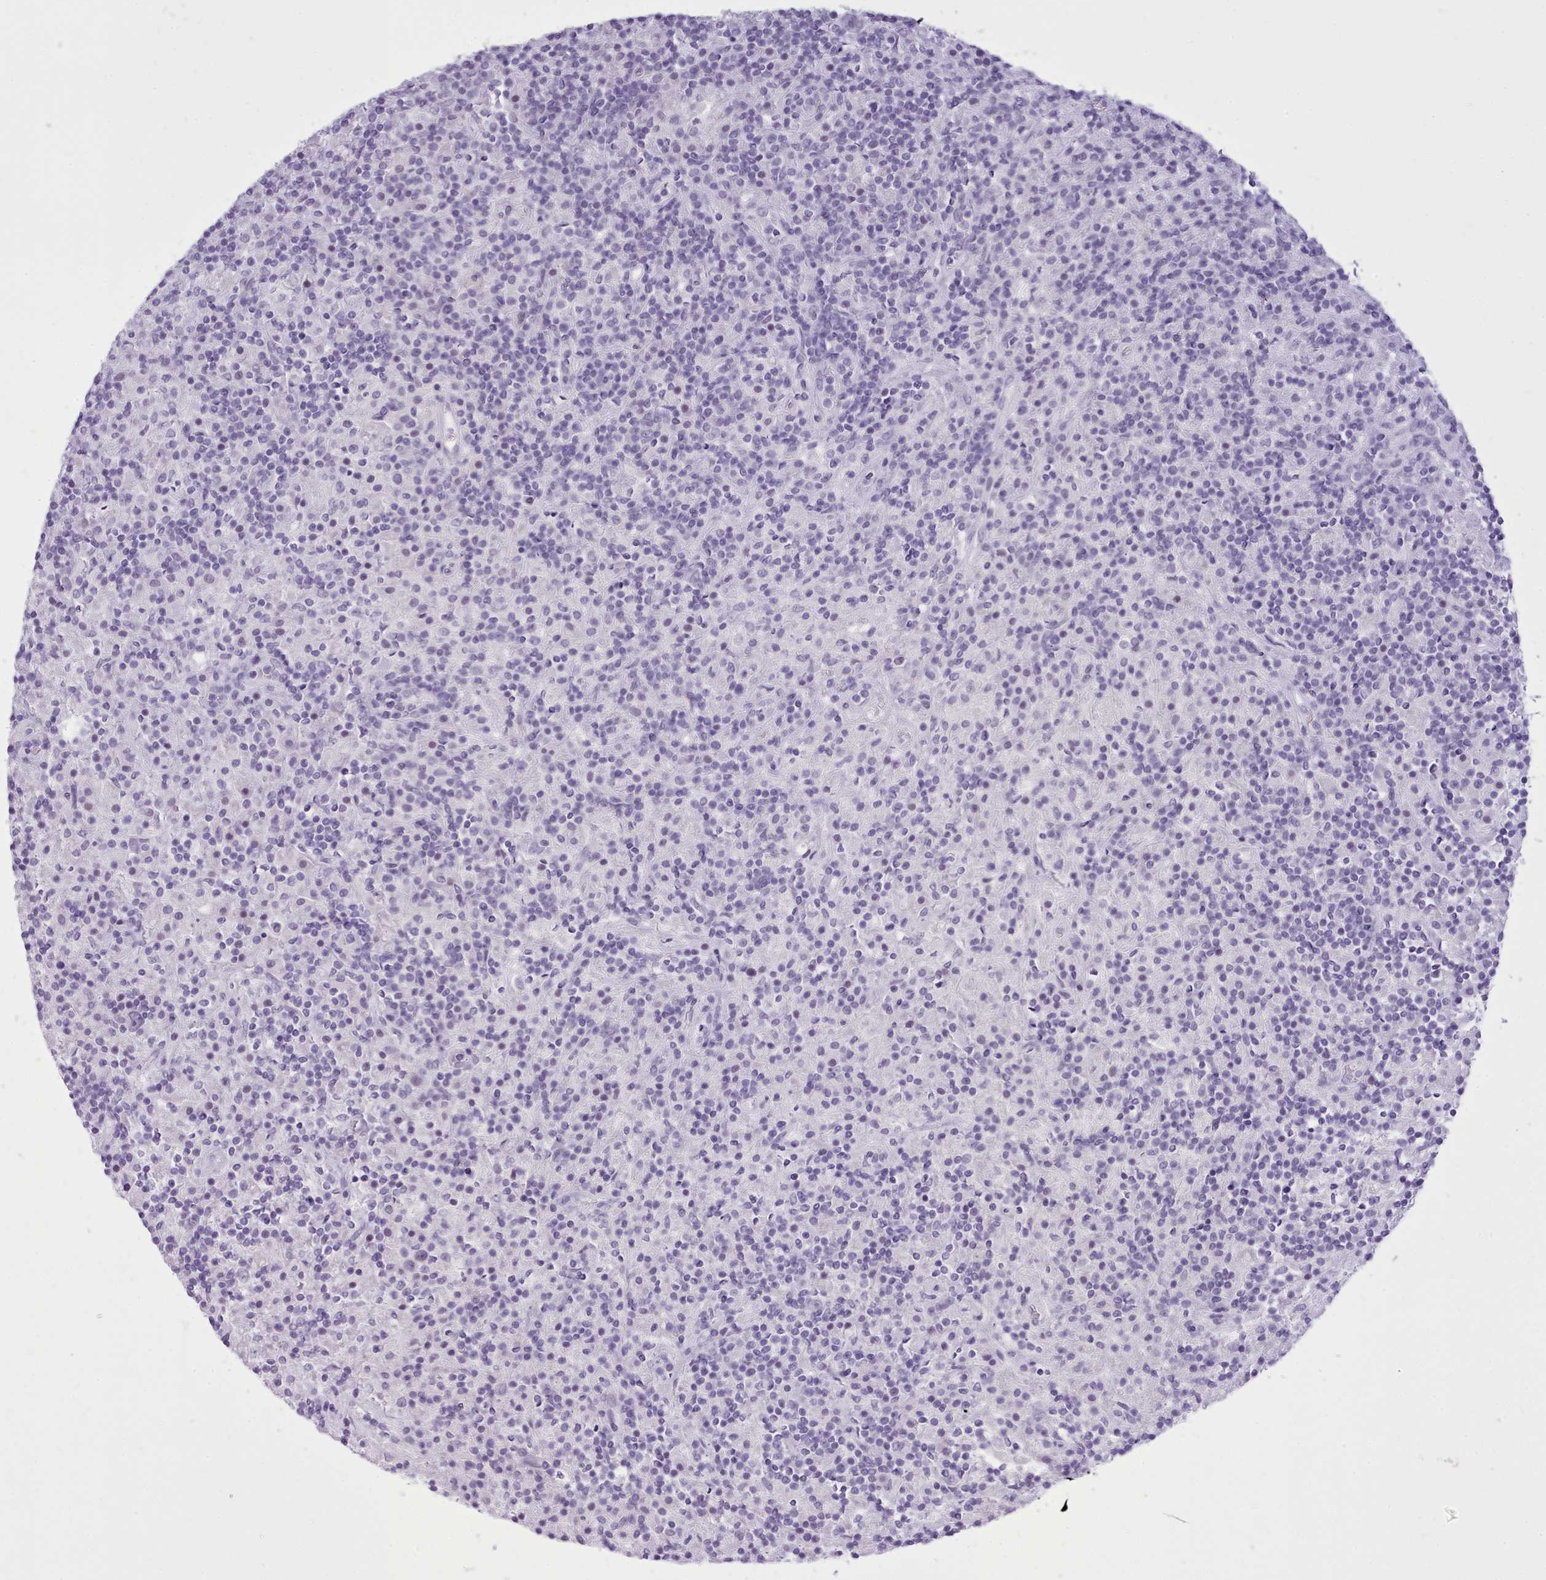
{"staining": {"intensity": "negative", "quantity": "none", "location": "none"}, "tissue": "lymphoma", "cell_type": "Tumor cells", "image_type": "cancer", "snomed": [{"axis": "morphology", "description": "Hodgkin's disease, NOS"}, {"axis": "topography", "description": "Lymph node"}], "caption": "Immunohistochemistry (IHC) photomicrograph of human Hodgkin's disease stained for a protein (brown), which shows no staining in tumor cells. (Stains: DAB immunohistochemistry (IHC) with hematoxylin counter stain, Microscopy: brightfield microscopy at high magnification).", "gene": "FBXO48", "patient": {"sex": "male", "age": 70}}